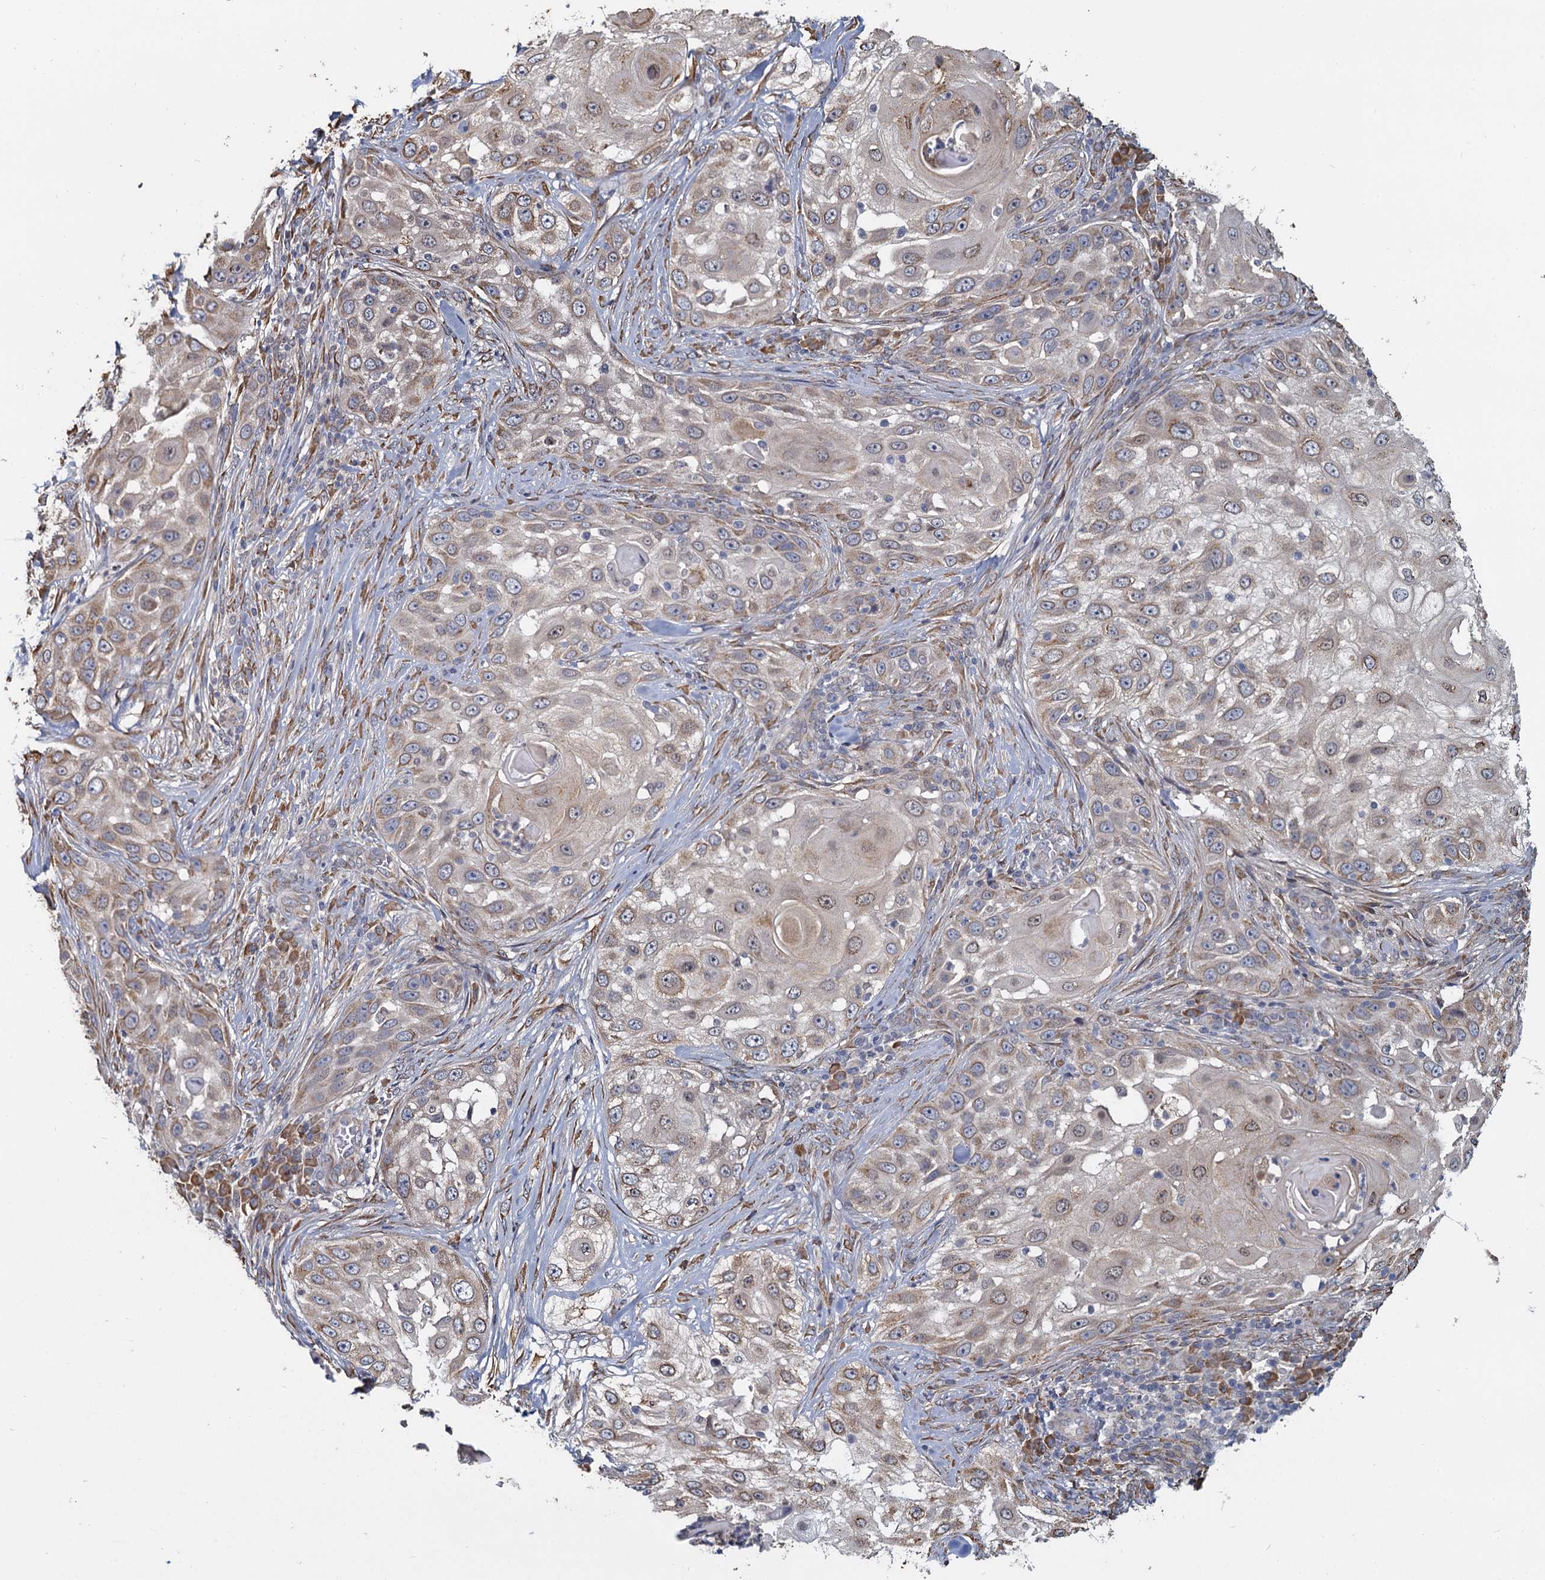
{"staining": {"intensity": "weak", "quantity": ">75%", "location": "cytoplasmic/membranous"}, "tissue": "skin cancer", "cell_type": "Tumor cells", "image_type": "cancer", "snomed": [{"axis": "morphology", "description": "Squamous cell carcinoma, NOS"}, {"axis": "topography", "description": "Skin"}], "caption": "Immunohistochemical staining of human squamous cell carcinoma (skin) reveals weak cytoplasmic/membranous protein positivity in approximately >75% of tumor cells. Ihc stains the protein in brown and the nuclei are stained blue.", "gene": "LRRC51", "patient": {"sex": "female", "age": 44}}